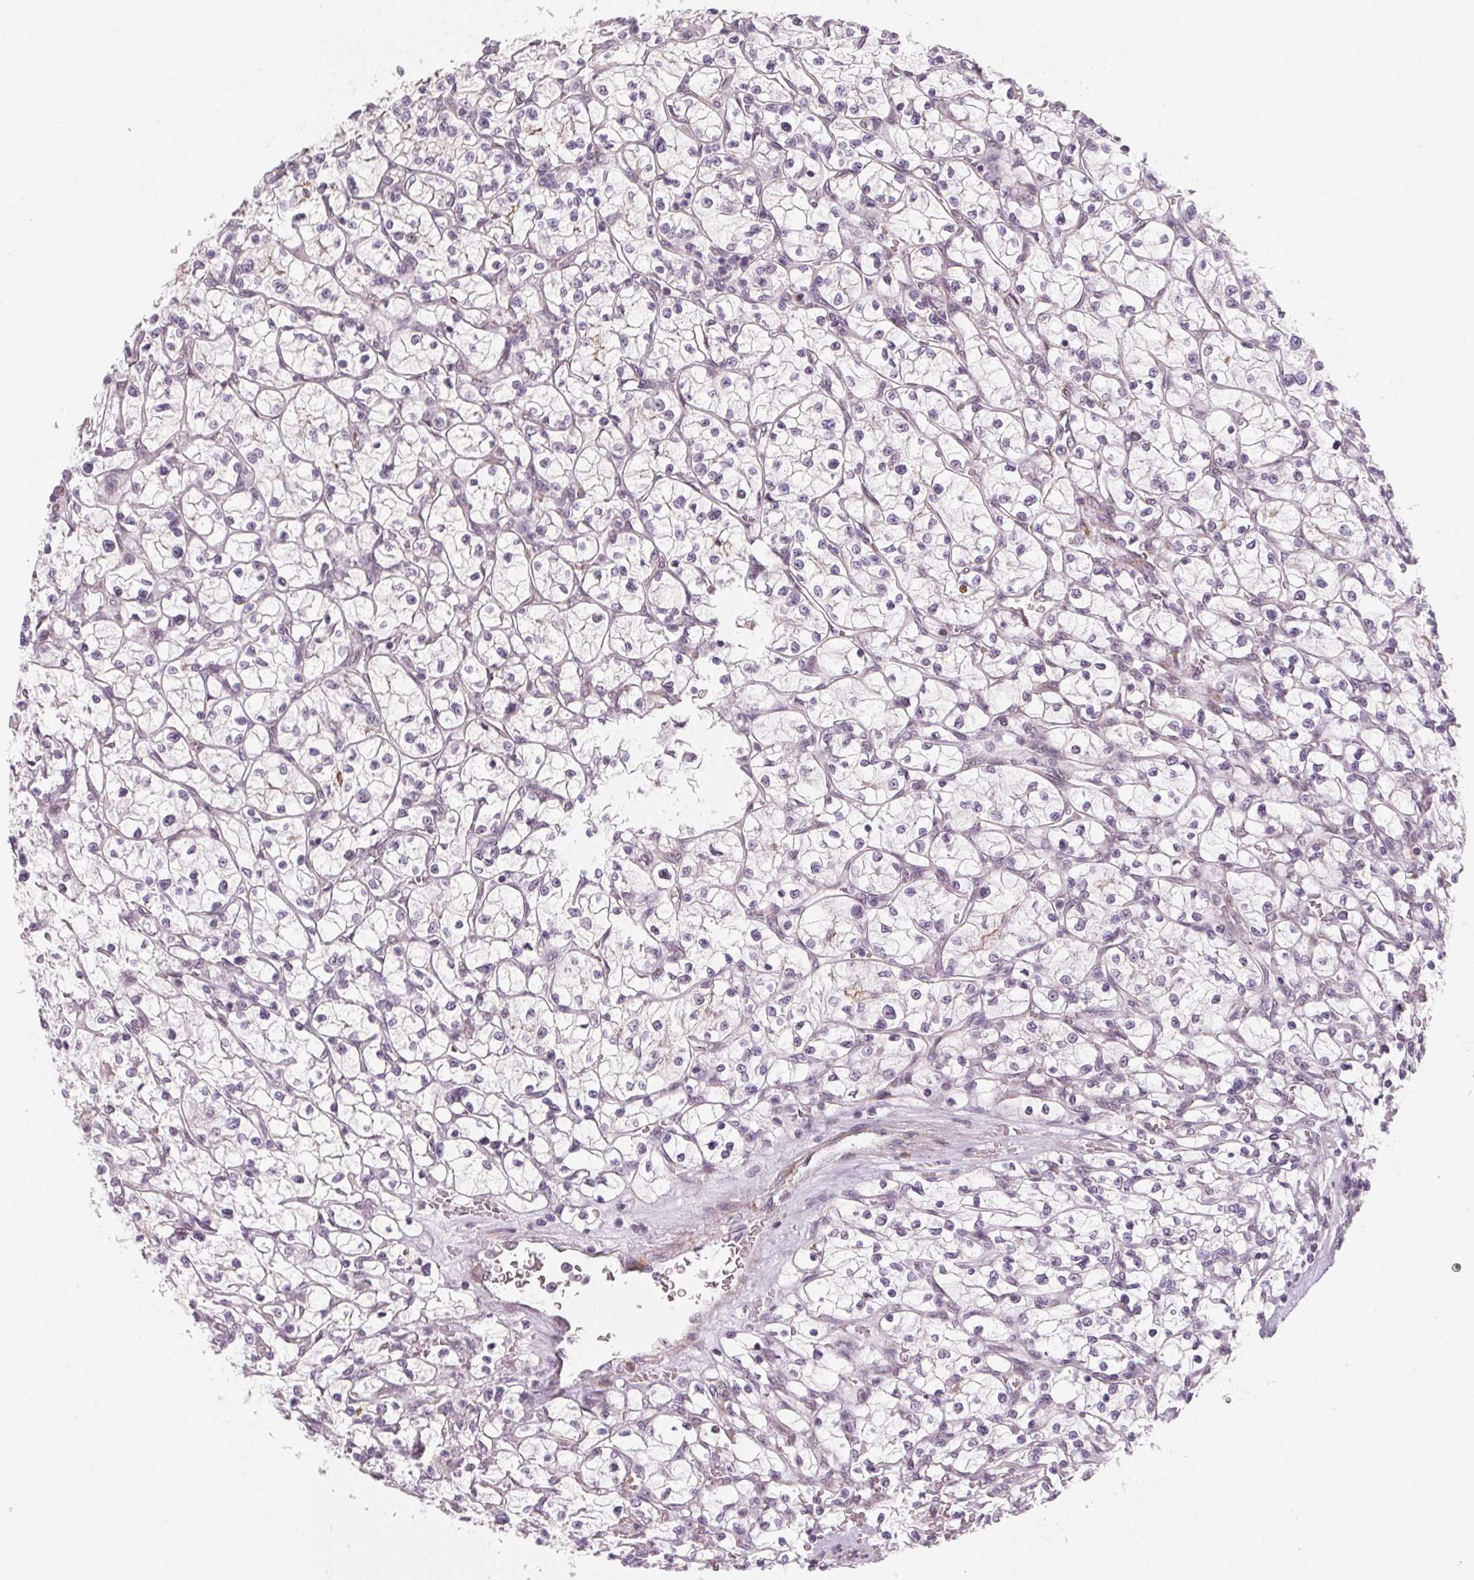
{"staining": {"intensity": "negative", "quantity": "none", "location": "none"}, "tissue": "renal cancer", "cell_type": "Tumor cells", "image_type": "cancer", "snomed": [{"axis": "morphology", "description": "Adenocarcinoma, NOS"}, {"axis": "topography", "description": "Kidney"}], "caption": "This is an immunohistochemistry histopathology image of human adenocarcinoma (renal). There is no staining in tumor cells.", "gene": "CCDC96", "patient": {"sex": "female", "age": 64}}